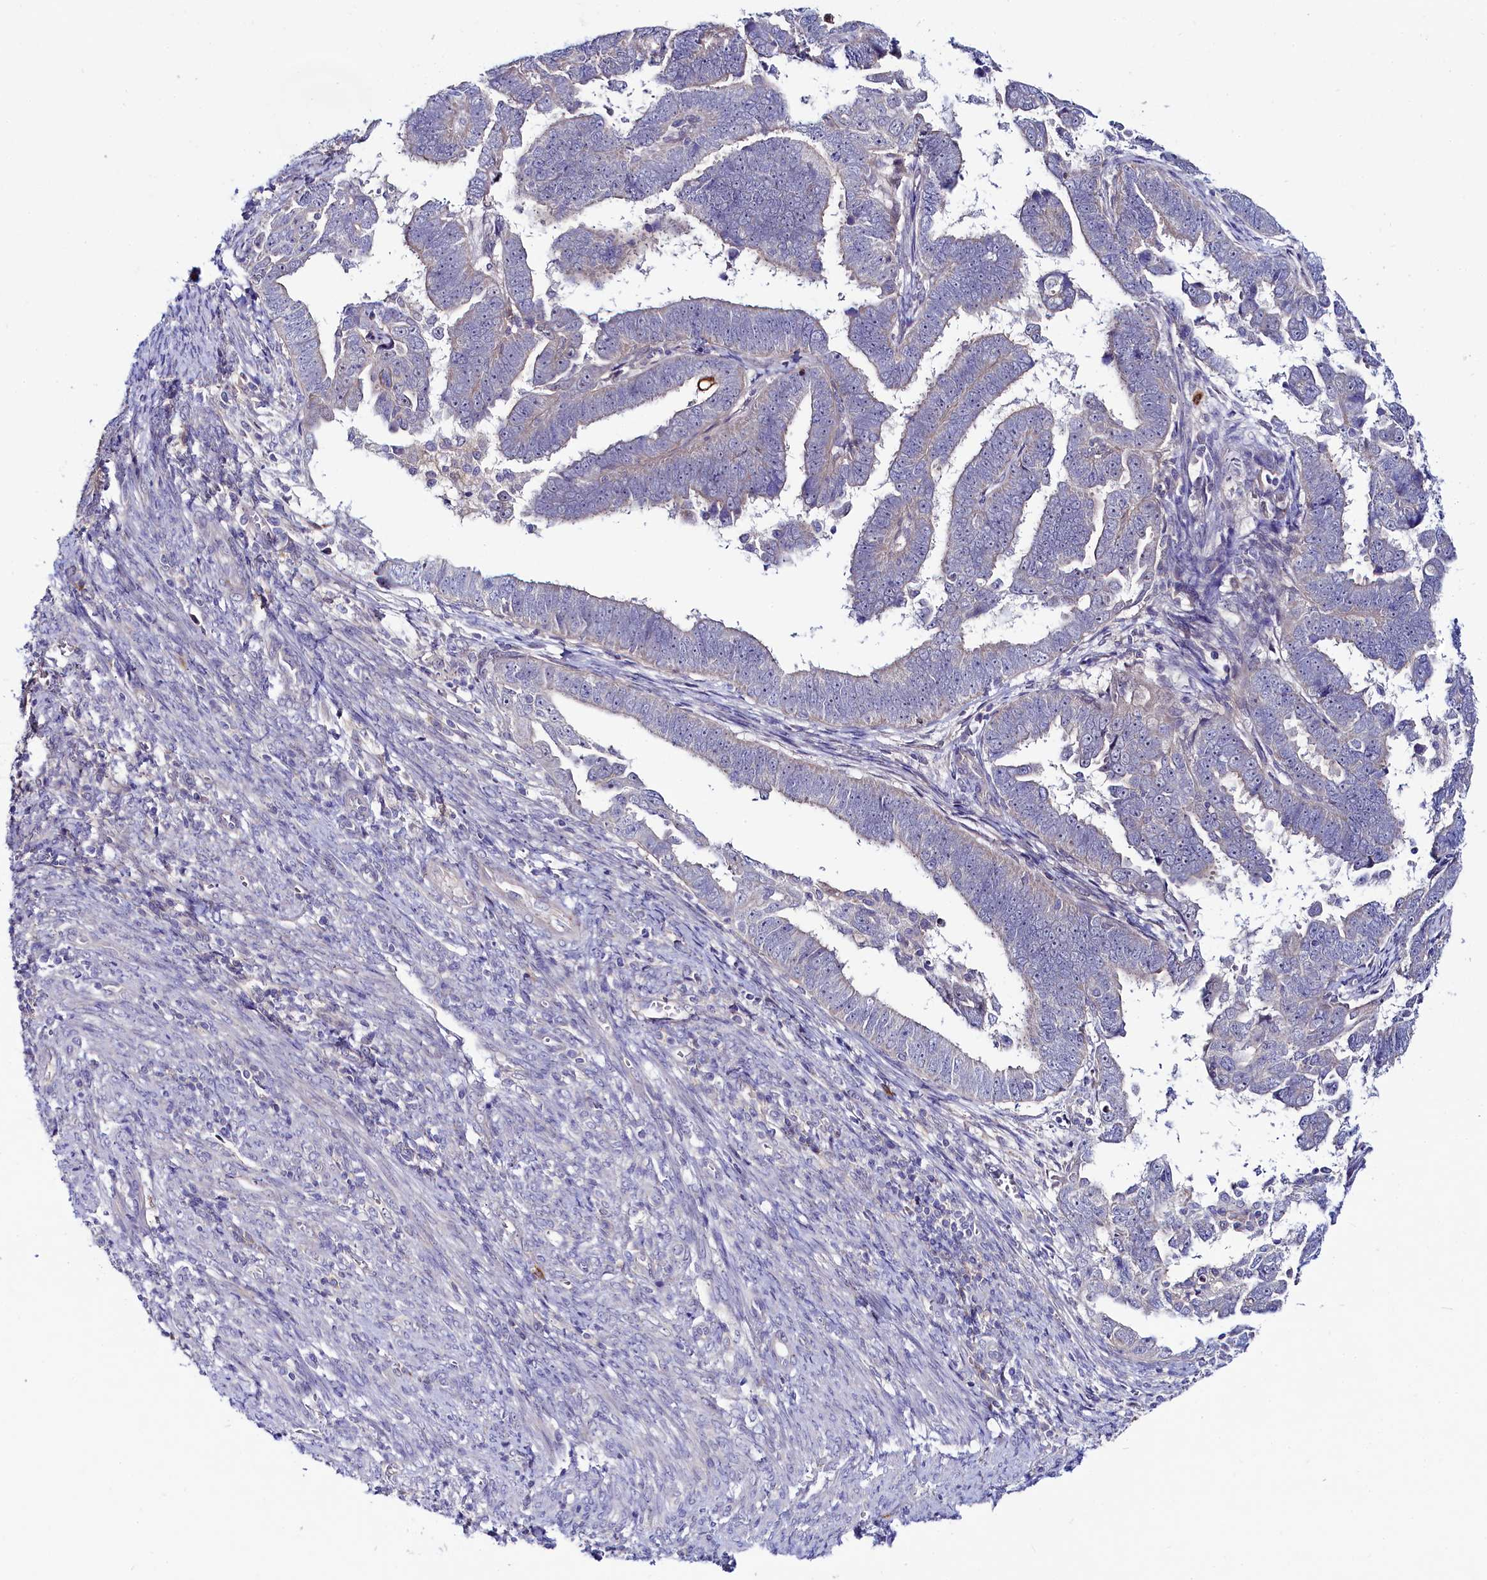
{"staining": {"intensity": "negative", "quantity": "none", "location": "none"}, "tissue": "endometrial cancer", "cell_type": "Tumor cells", "image_type": "cancer", "snomed": [{"axis": "morphology", "description": "Adenocarcinoma, NOS"}, {"axis": "topography", "description": "Endometrium"}], "caption": "Tumor cells are negative for protein expression in human endometrial cancer. The staining was performed using DAB (3,3'-diaminobenzidine) to visualize the protein expression in brown, while the nuclei were stained in blue with hematoxylin (Magnification: 20x).", "gene": "ASTE1", "patient": {"sex": "female", "age": 75}}